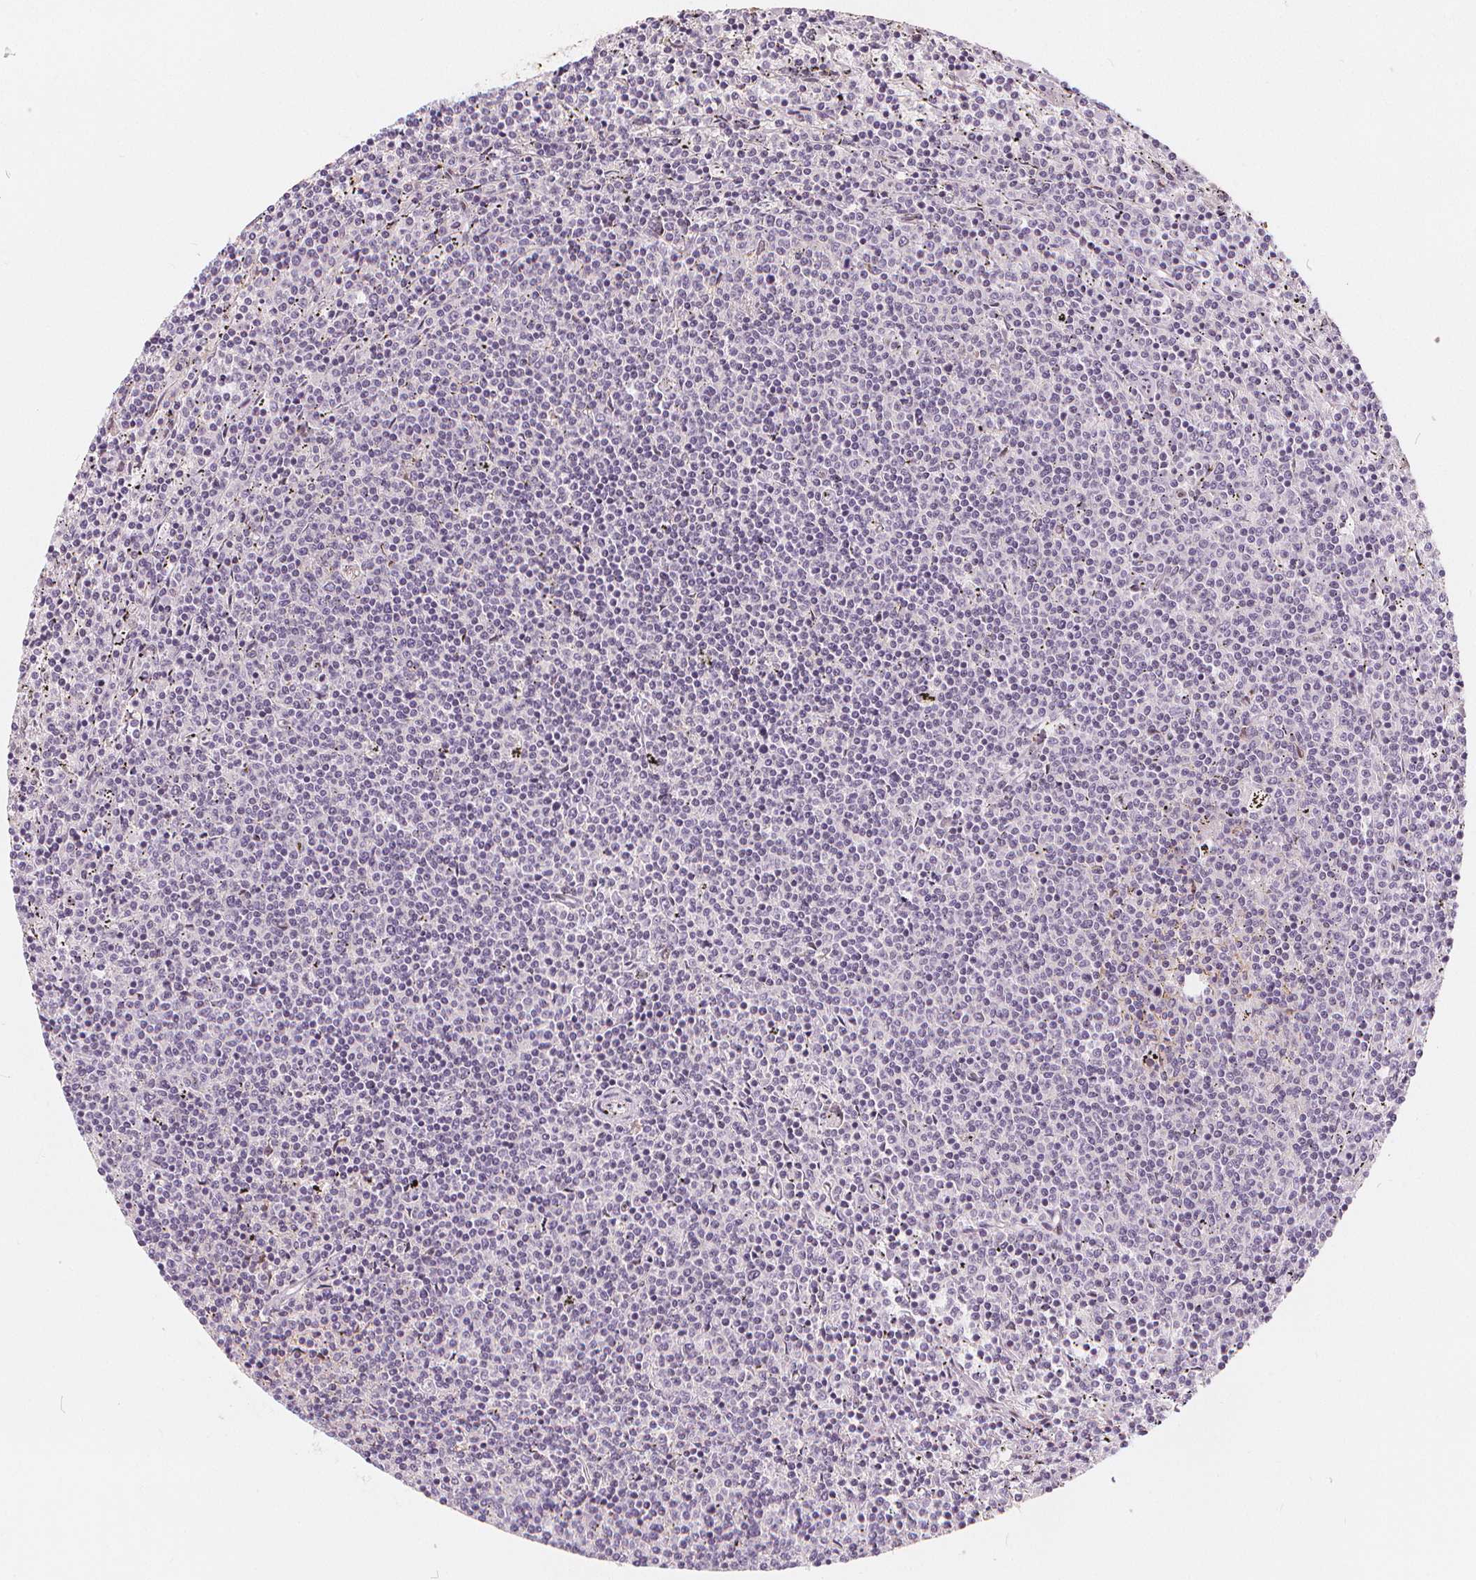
{"staining": {"intensity": "negative", "quantity": "none", "location": "none"}, "tissue": "lymphoma", "cell_type": "Tumor cells", "image_type": "cancer", "snomed": [{"axis": "morphology", "description": "Malignant lymphoma, non-Hodgkin's type, Low grade"}, {"axis": "topography", "description": "Spleen"}], "caption": "The immunohistochemistry histopathology image has no significant expression in tumor cells of lymphoma tissue. Nuclei are stained in blue.", "gene": "DRC3", "patient": {"sex": "female", "age": 50}}